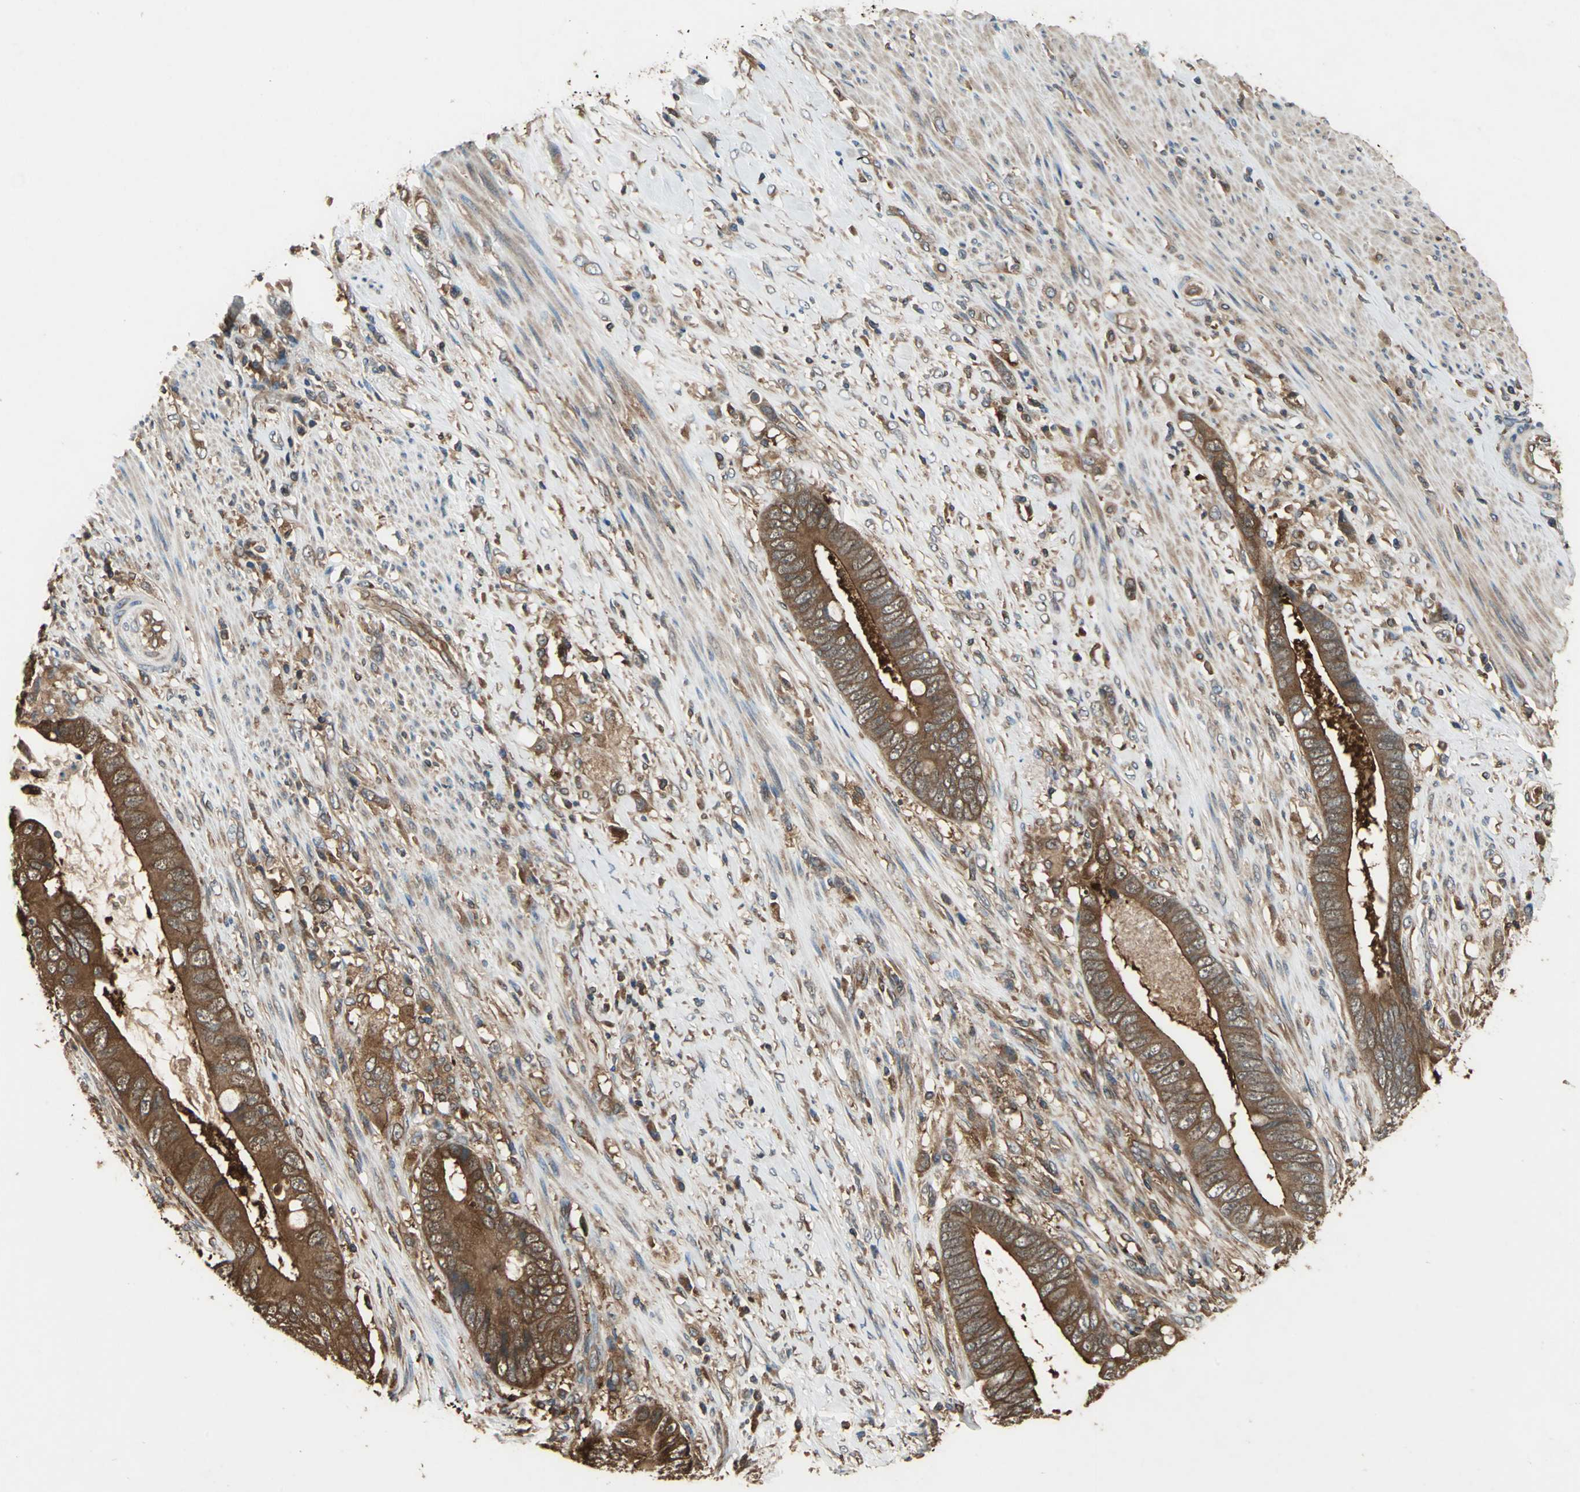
{"staining": {"intensity": "strong", "quantity": ">75%", "location": "cytoplasmic/membranous"}, "tissue": "colorectal cancer", "cell_type": "Tumor cells", "image_type": "cancer", "snomed": [{"axis": "morphology", "description": "Adenocarcinoma, NOS"}, {"axis": "topography", "description": "Rectum"}], "caption": "Immunohistochemical staining of human colorectal cancer (adenocarcinoma) shows high levels of strong cytoplasmic/membranous expression in about >75% of tumor cells.", "gene": "CAPN1", "patient": {"sex": "female", "age": 77}}